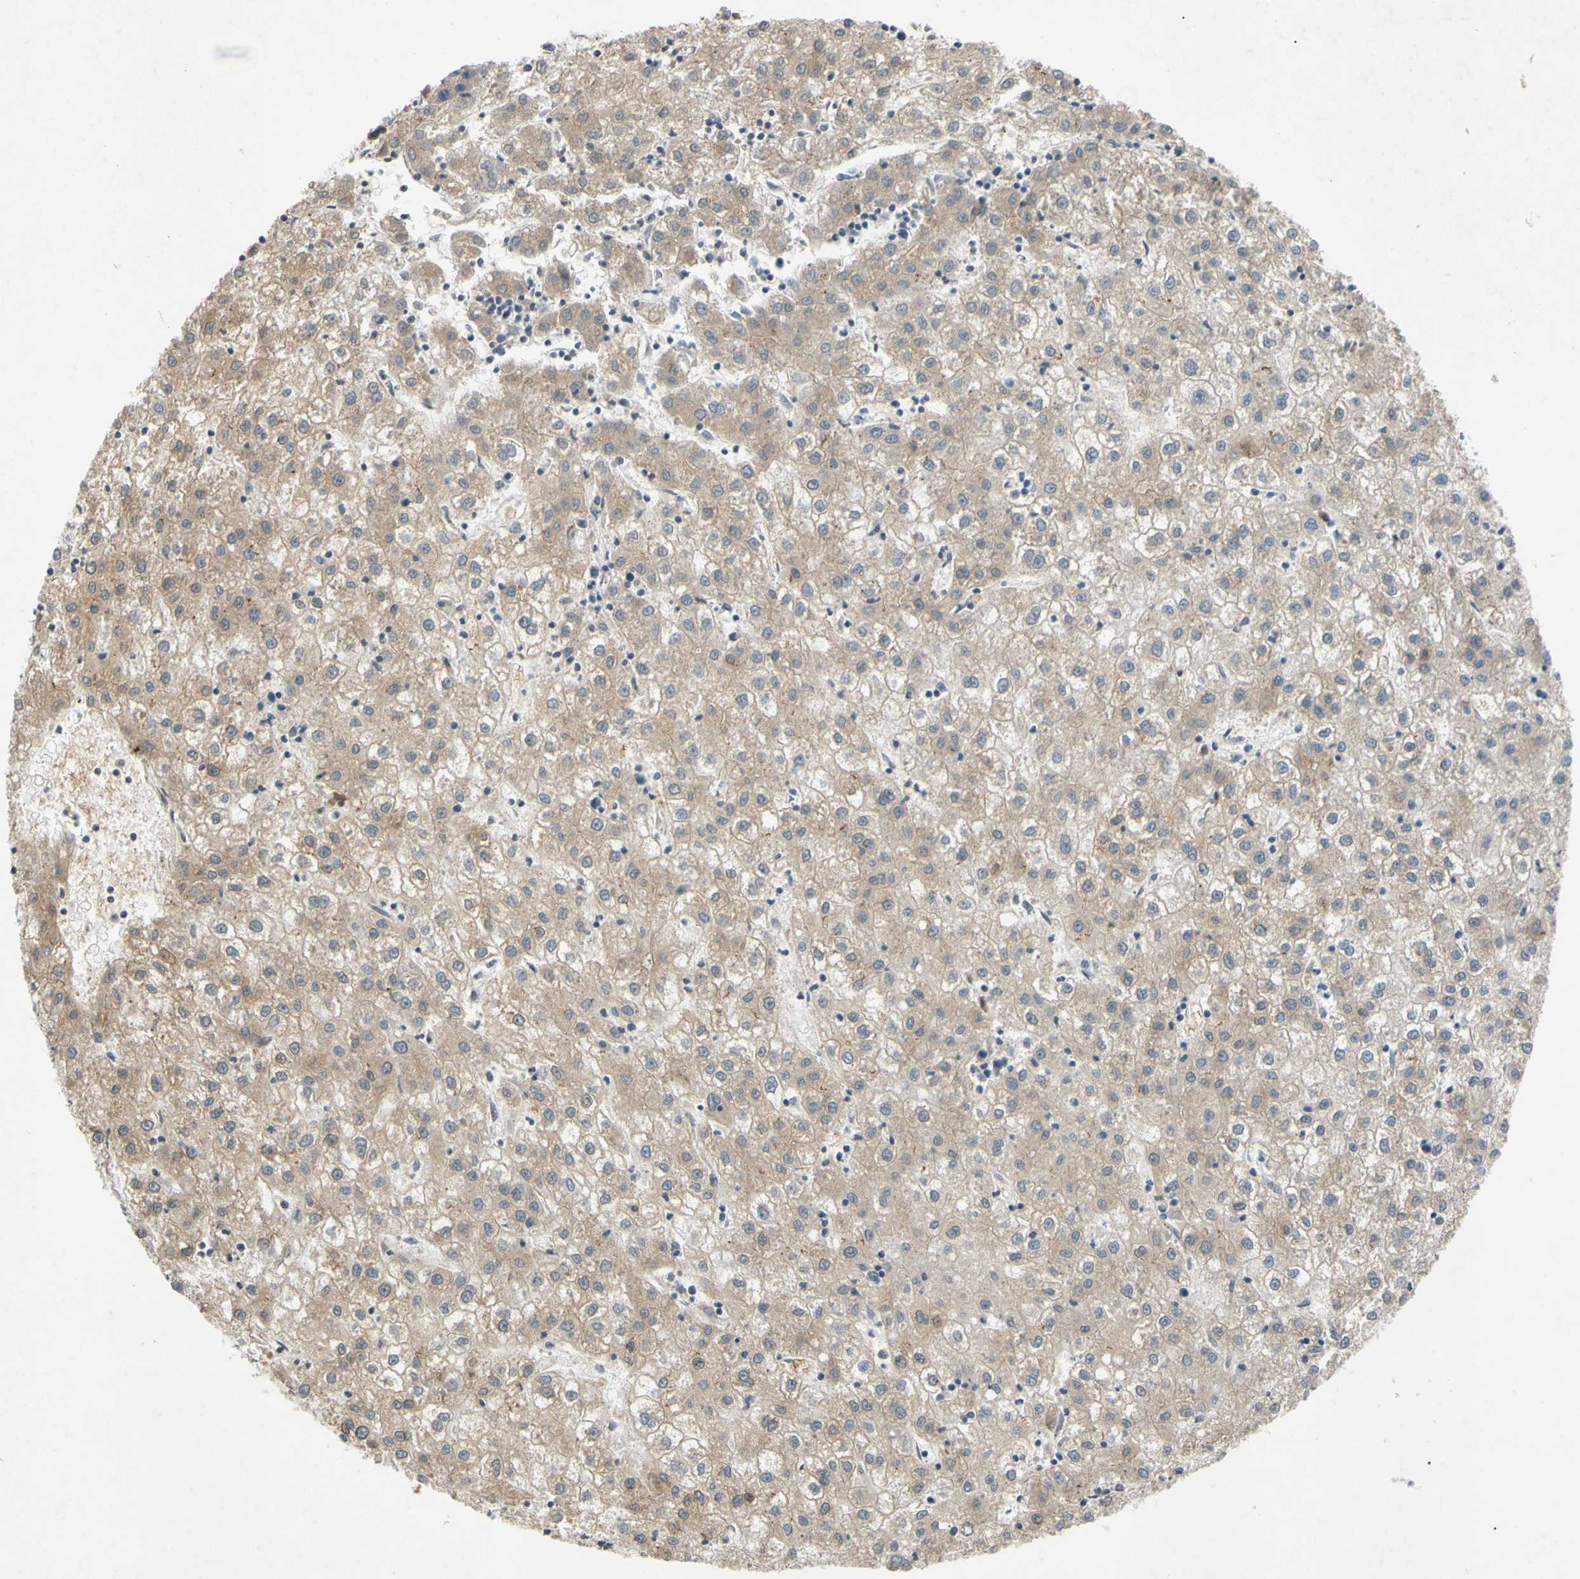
{"staining": {"intensity": "weak", "quantity": ">75%", "location": "cytoplasmic/membranous"}, "tissue": "liver cancer", "cell_type": "Tumor cells", "image_type": "cancer", "snomed": [{"axis": "morphology", "description": "Carcinoma, Hepatocellular, NOS"}, {"axis": "topography", "description": "Liver"}], "caption": "IHC of human liver hepatocellular carcinoma exhibits low levels of weak cytoplasmic/membranous staining in approximately >75% of tumor cells.", "gene": "ADD2", "patient": {"sex": "male", "age": 72}}